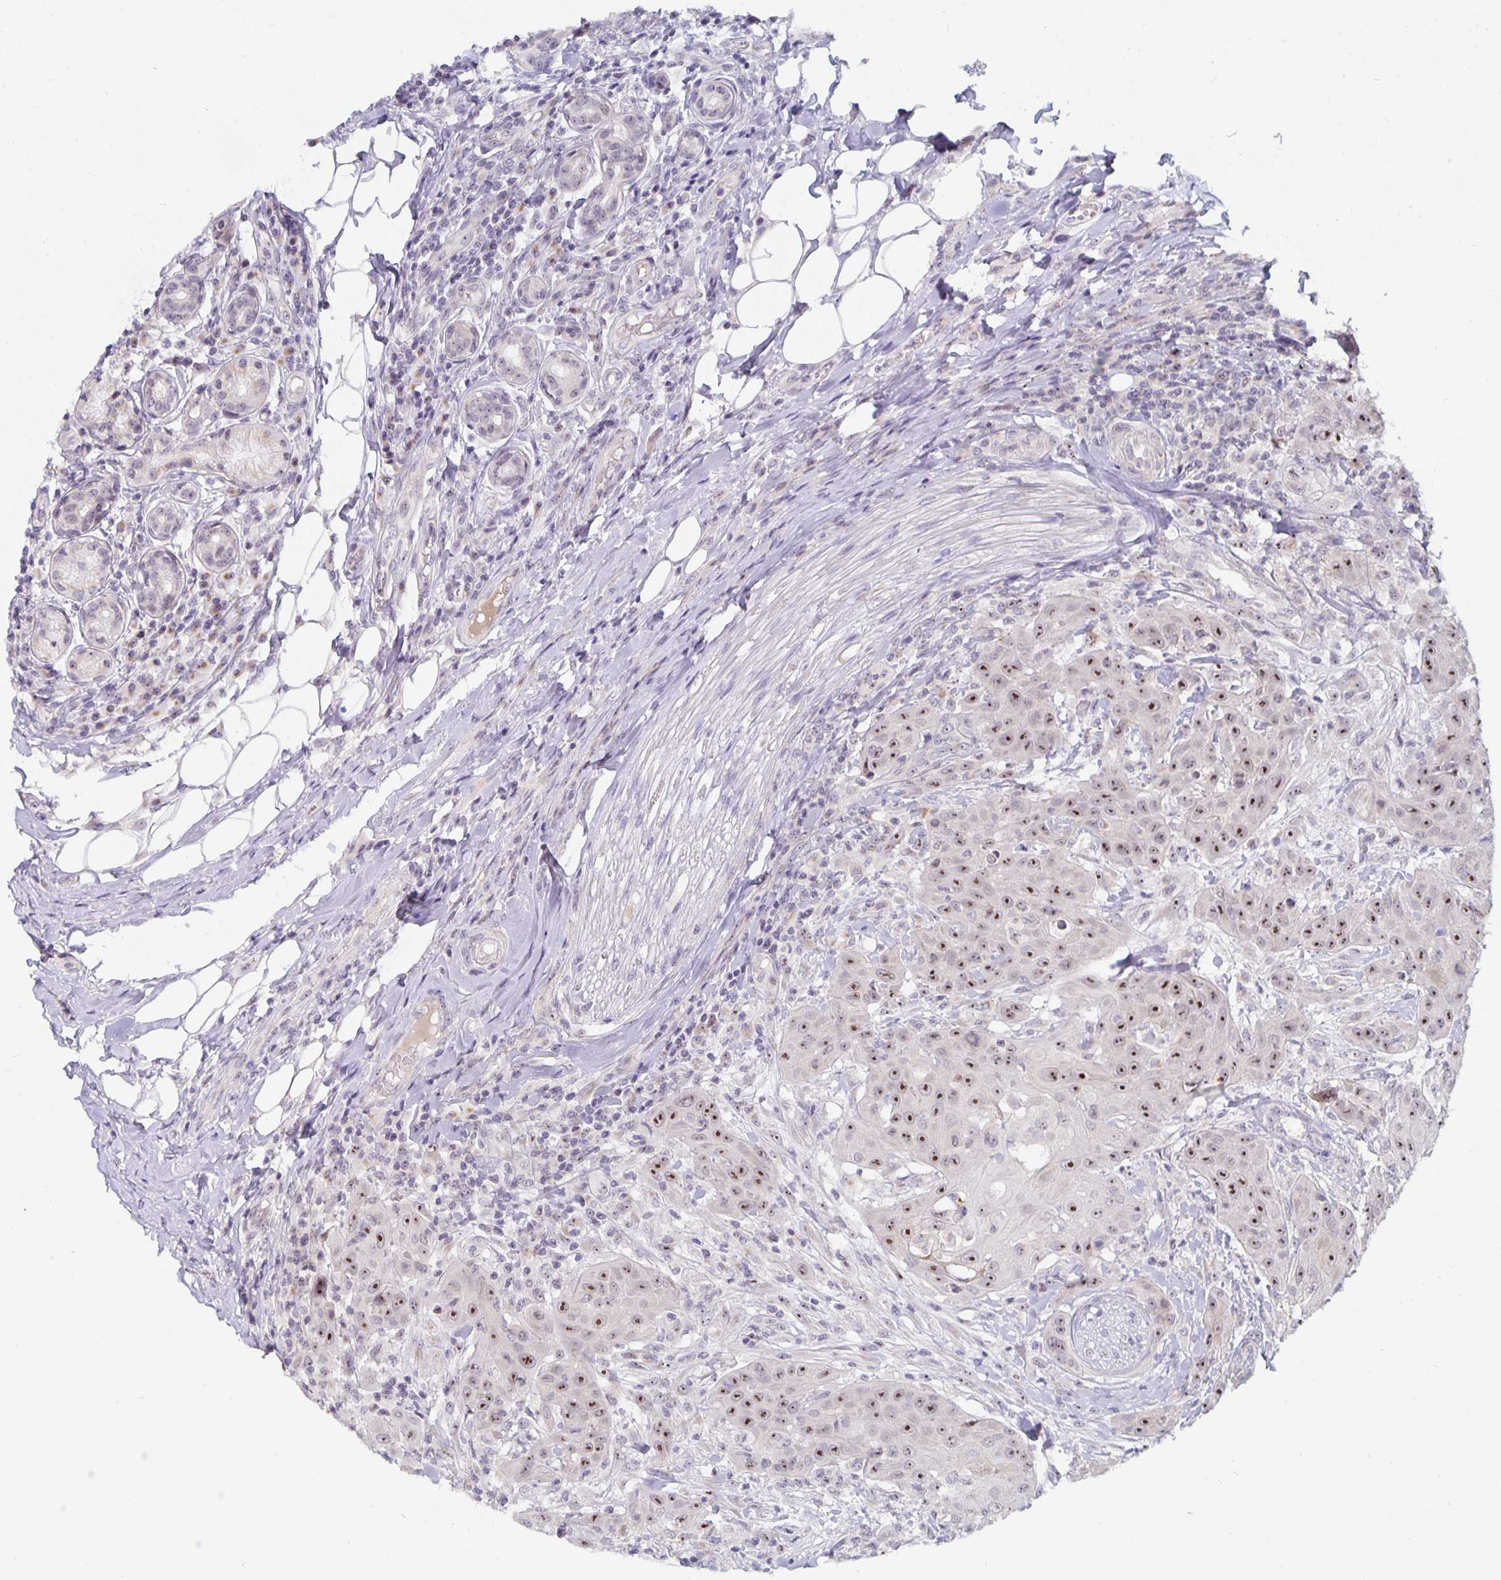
{"staining": {"intensity": "moderate", "quantity": ">75%", "location": "cytoplasmic/membranous,nuclear"}, "tissue": "head and neck cancer", "cell_type": "Tumor cells", "image_type": "cancer", "snomed": [{"axis": "morphology", "description": "Normal tissue, NOS"}, {"axis": "morphology", "description": "Squamous cell carcinoma, NOS"}, {"axis": "topography", "description": "Oral tissue"}, {"axis": "topography", "description": "Head-Neck"}], "caption": "The micrograph displays a brown stain indicating the presence of a protein in the cytoplasmic/membranous and nuclear of tumor cells in head and neck squamous cell carcinoma. (Brightfield microscopy of DAB IHC at high magnification).", "gene": "NUP85", "patient": {"sex": "female", "age": 55}}